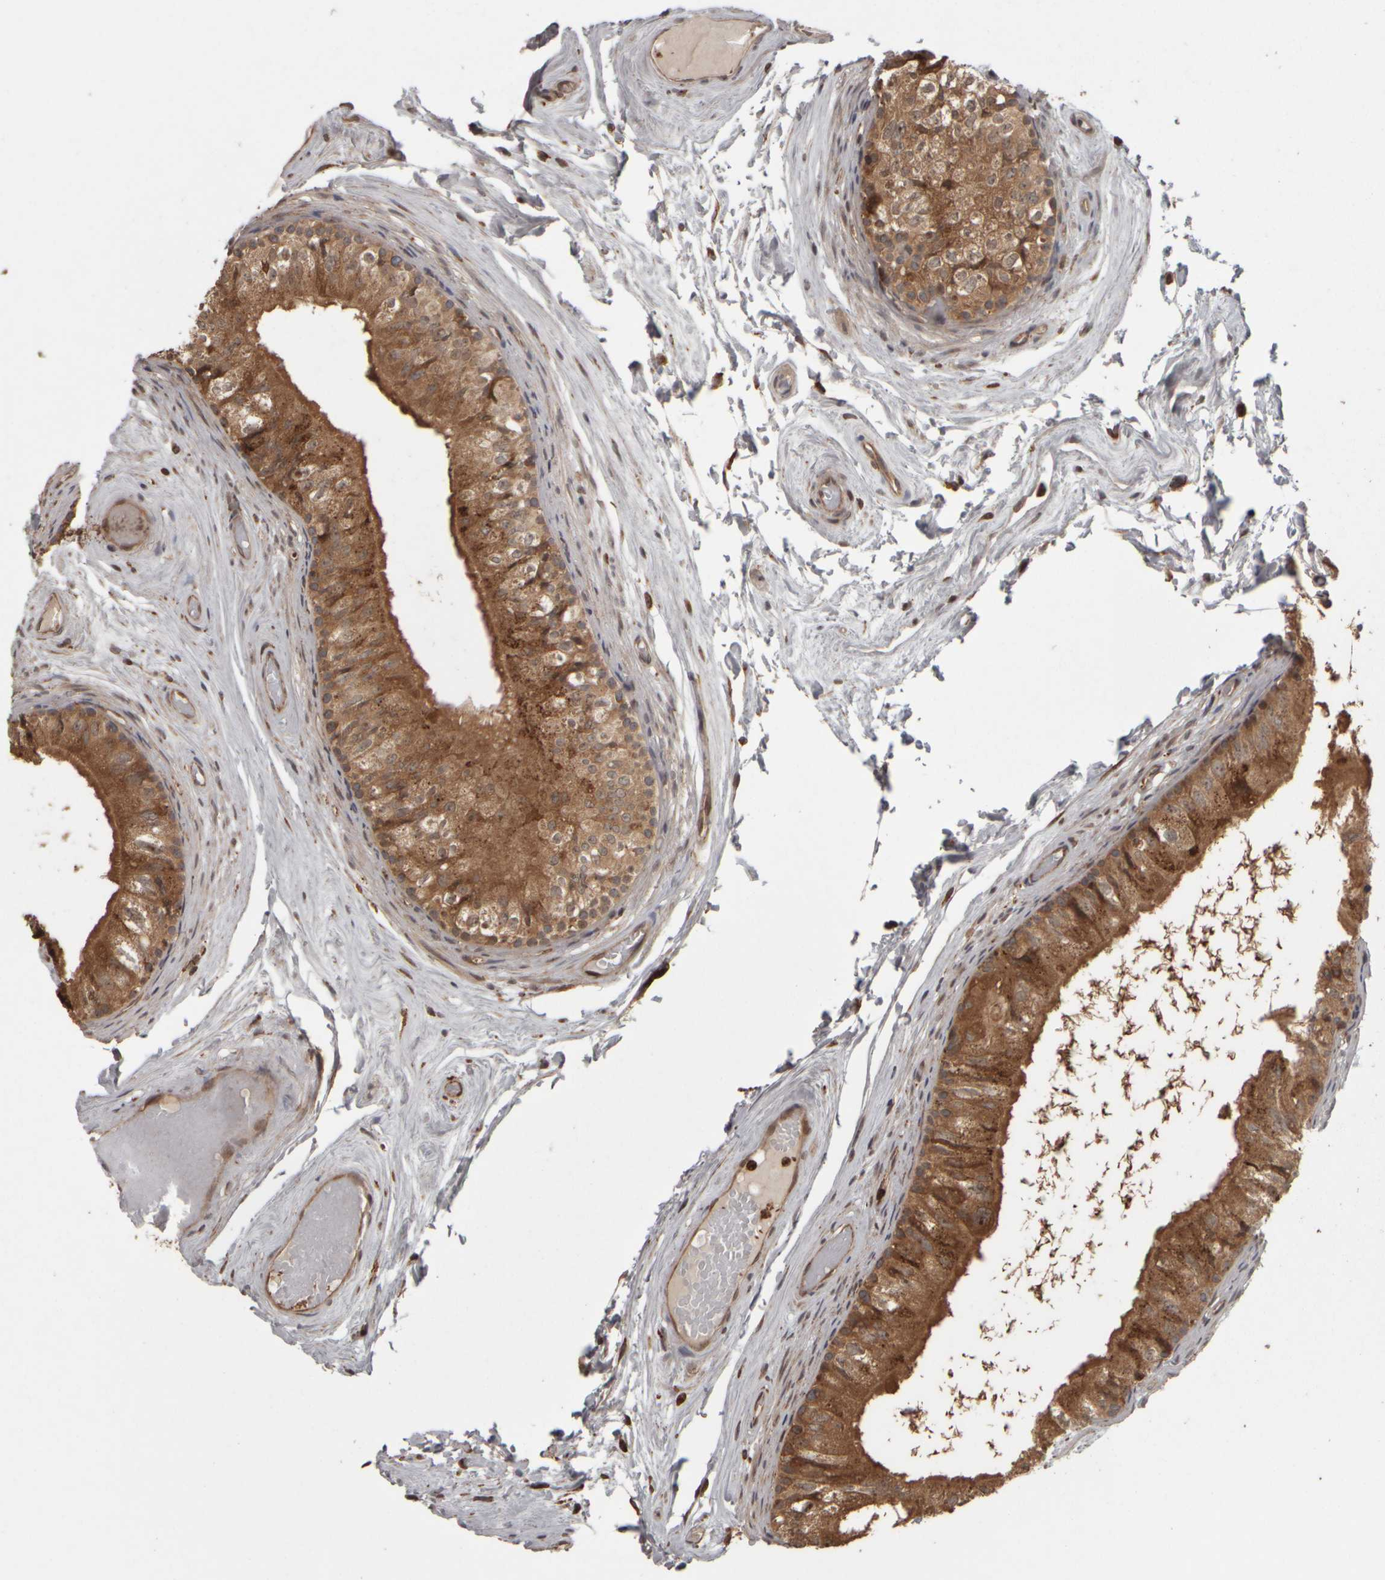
{"staining": {"intensity": "strong", "quantity": ">75%", "location": "cytoplasmic/membranous"}, "tissue": "epididymis", "cell_type": "Glandular cells", "image_type": "normal", "snomed": [{"axis": "morphology", "description": "Normal tissue, NOS"}, {"axis": "topography", "description": "Epididymis"}], "caption": "Human epididymis stained for a protein (brown) exhibits strong cytoplasmic/membranous positive expression in approximately >75% of glandular cells.", "gene": "AGBL3", "patient": {"sex": "male", "age": 79}}